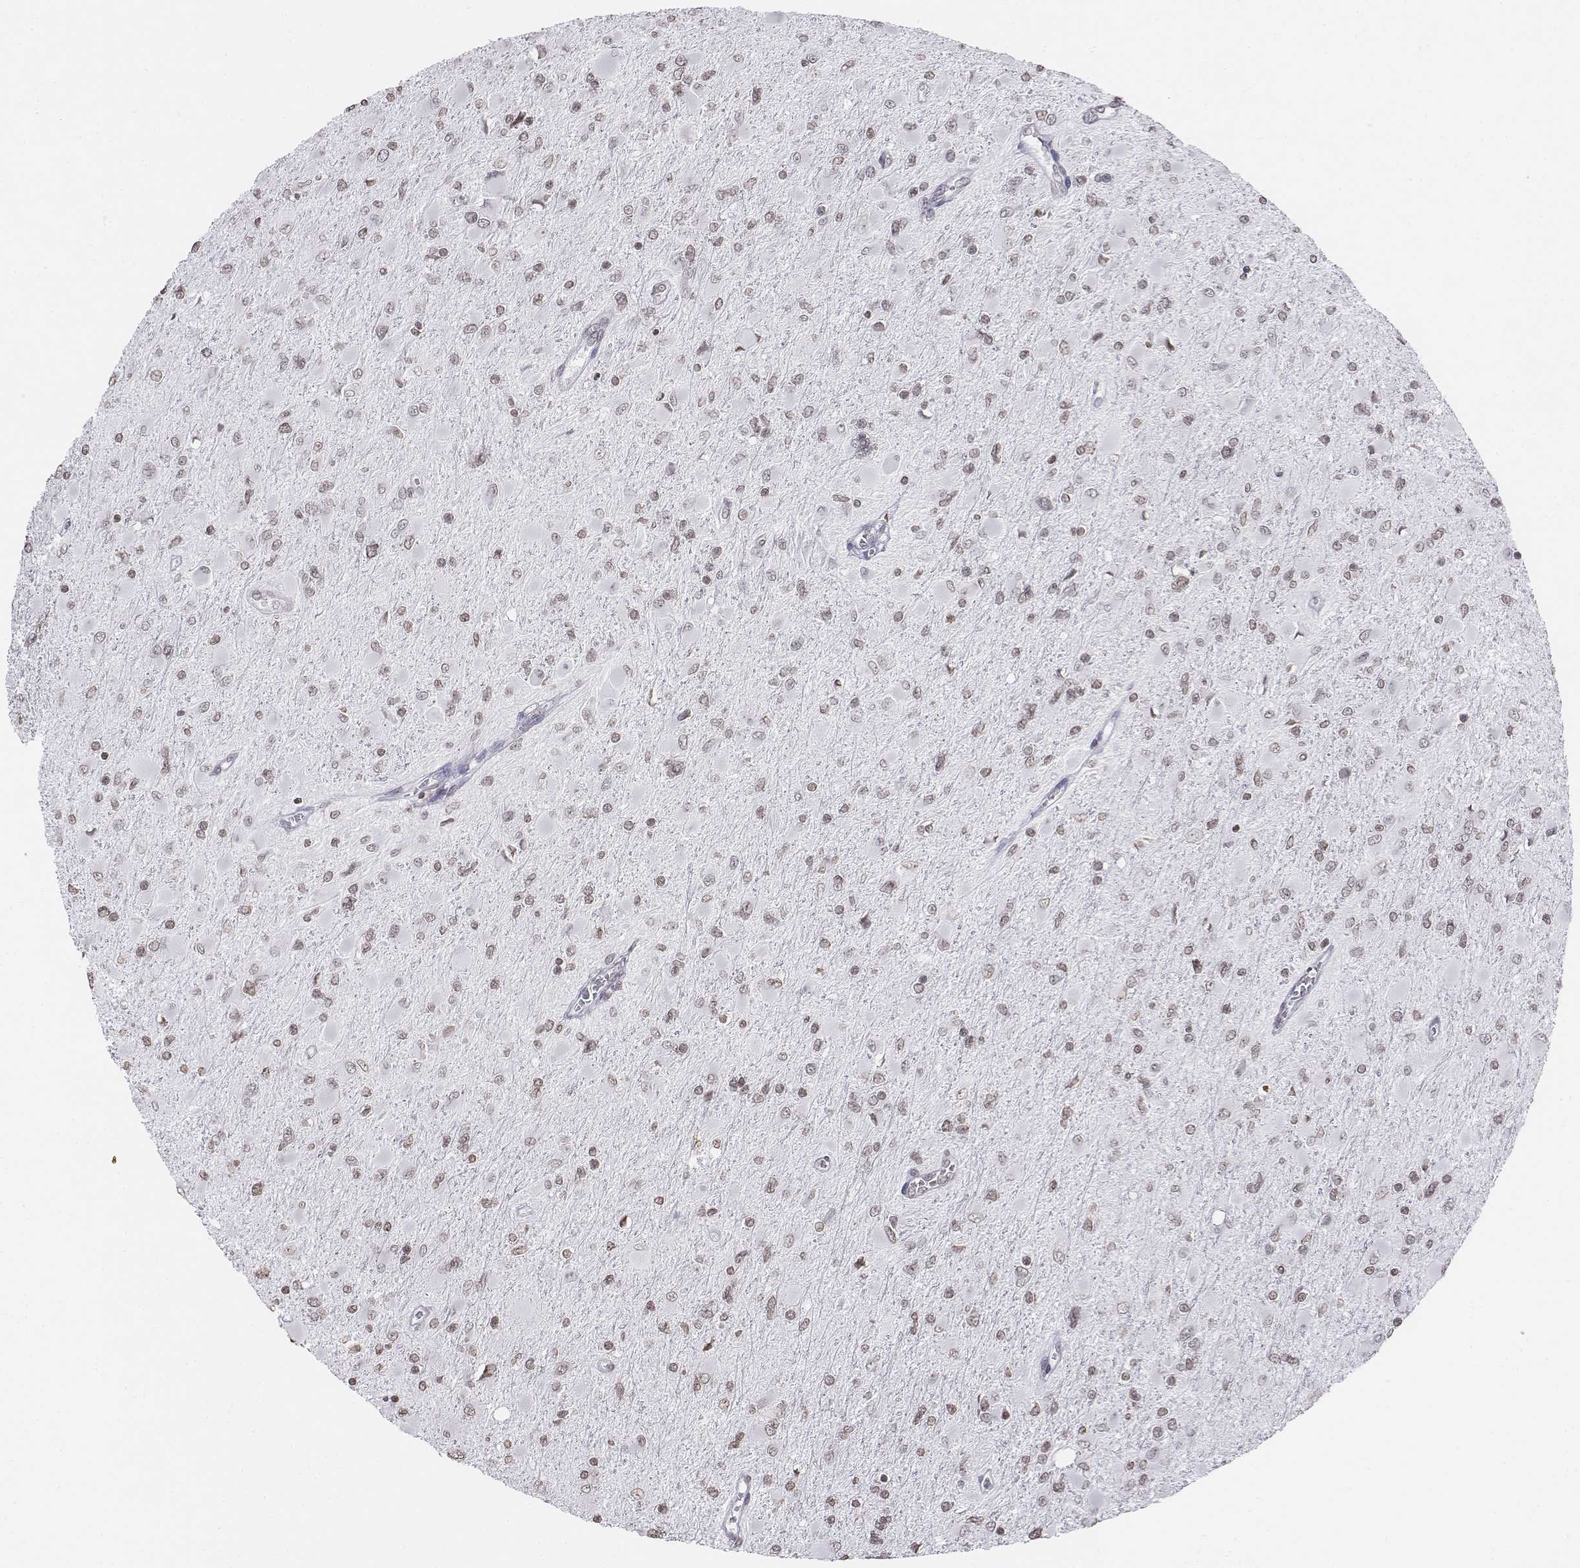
{"staining": {"intensity": "weak", "quantity": ">75%", "location": "nuclear"}, "tissue": "glioma", "cell_type": "Tumor cells", "image_type": "cancer", "snomed": [{"axis": "morphology", "description": "Glioma, malignant, High grade"}, {"axis": "topography", "description": "Cerebral cortex"}], "caption": "Glioma stained for a protein (brown) reveals weak nuclear positive staining in approximately >75% of tumor cells.", "gene": "BARHL1", "patient": {"sex": "female", "age": 36}}